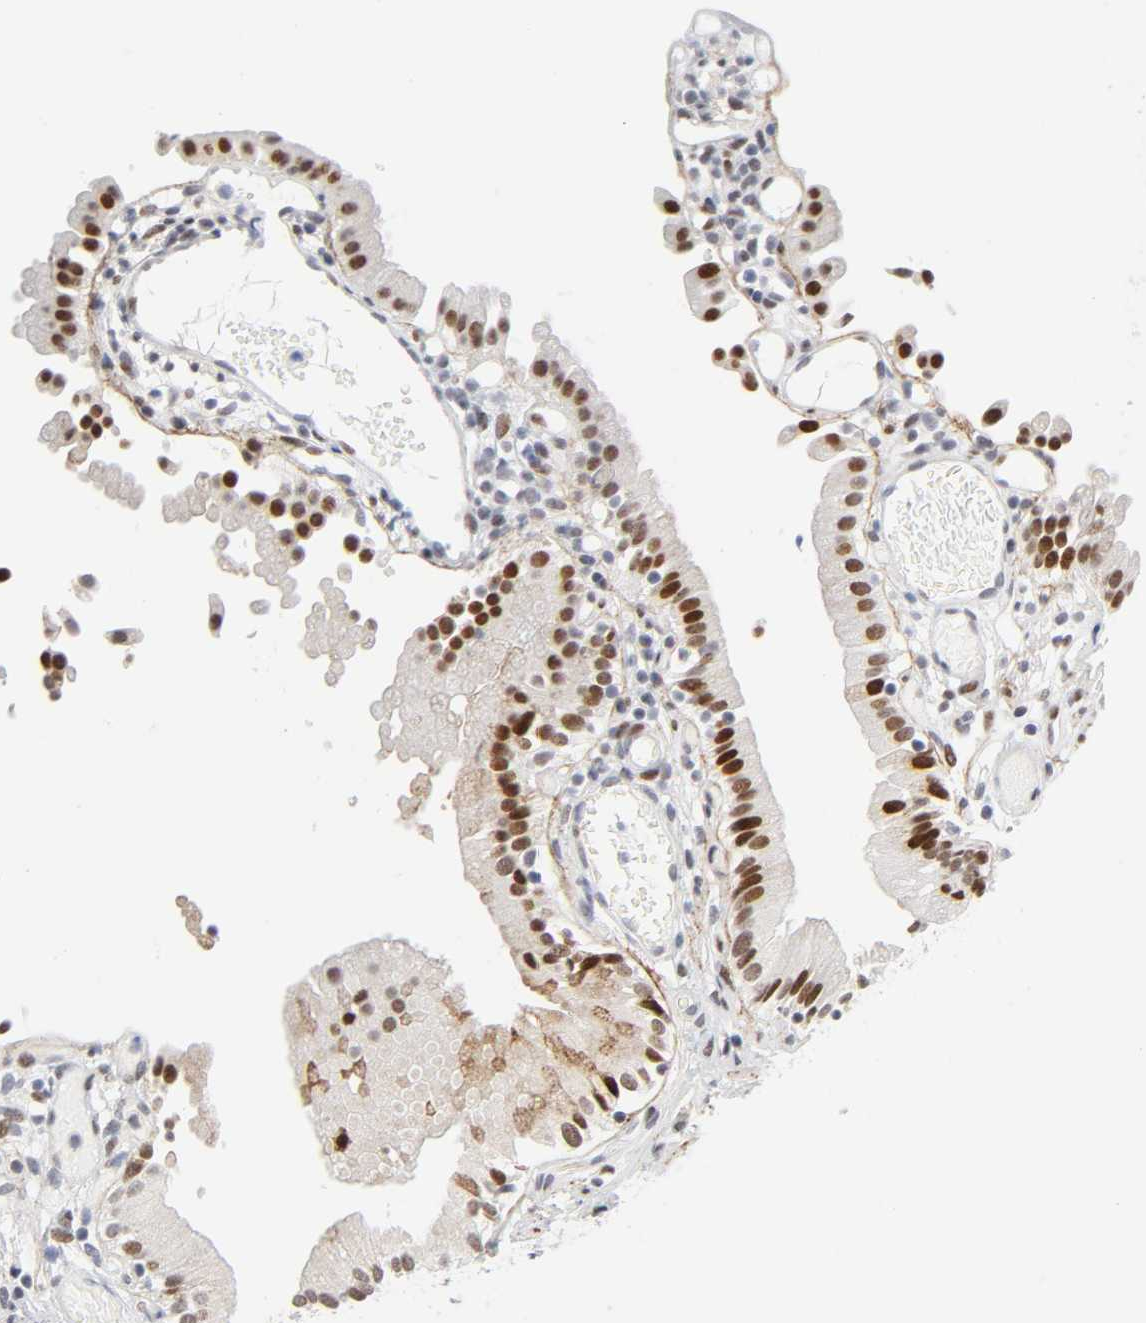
{"staining": {"intensity": "moderate", "quantity": ">75%", "location": "cytoplasmic/membranous,nuclear"}, "tissue": "gallbladder", "cell_type": "Glandular cells", "image_type": "normal", "snomed": [{"axis": "morphology", "description": "Normal tissue, NOS"}, {"axis": "topography", "description": "Gallbladder"}], "caption": "Immunohistochemical staining of unremarkable human gallbladder displays >75% levels of moderate cytoplasmic/membranous,nuclear protein staining in approximately >75% of glandular cells.", "gene": "DIDO1", "patient": {"sex": "male", "age": 65}}